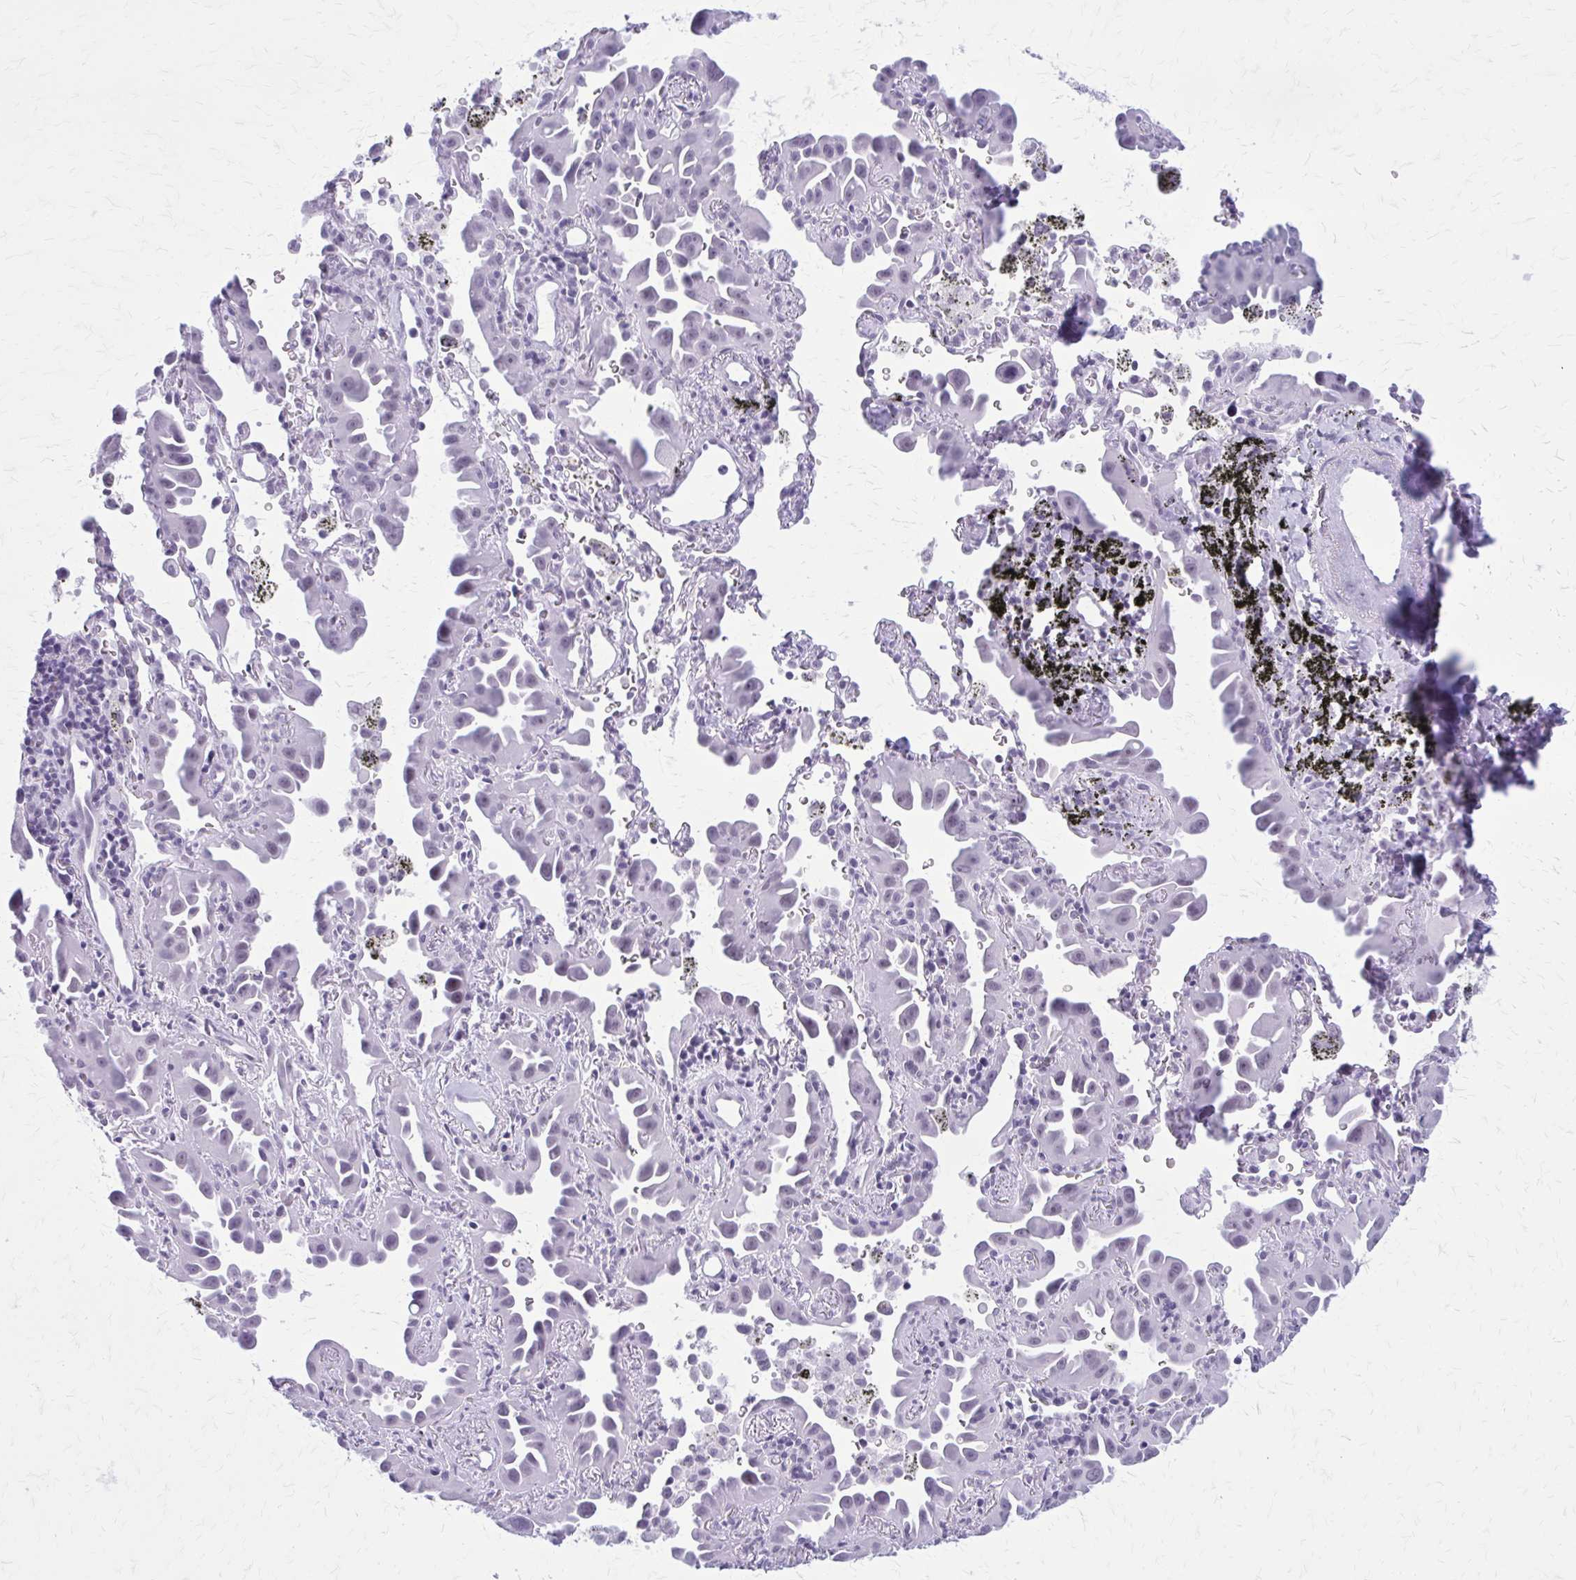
{"staining": {"intensity": "negative", "quantity": "none", "location": "none"}, "tissue": "lung cancer", "cell_type": "Tumor cells", "image_type": "cancer", "snomed": [{"axis": "morphology", "description": "Adenocarcinoma, NOS"}, {"axis": "topography", "description": "Lung"}], "caption": "High power microscopy image of an IHC histopathology image of adenocarcinoma (lung), revealing no significant expression in tumor cells.", "gene": "GAD1", "patient": {"sex": "male", "age": 68}}